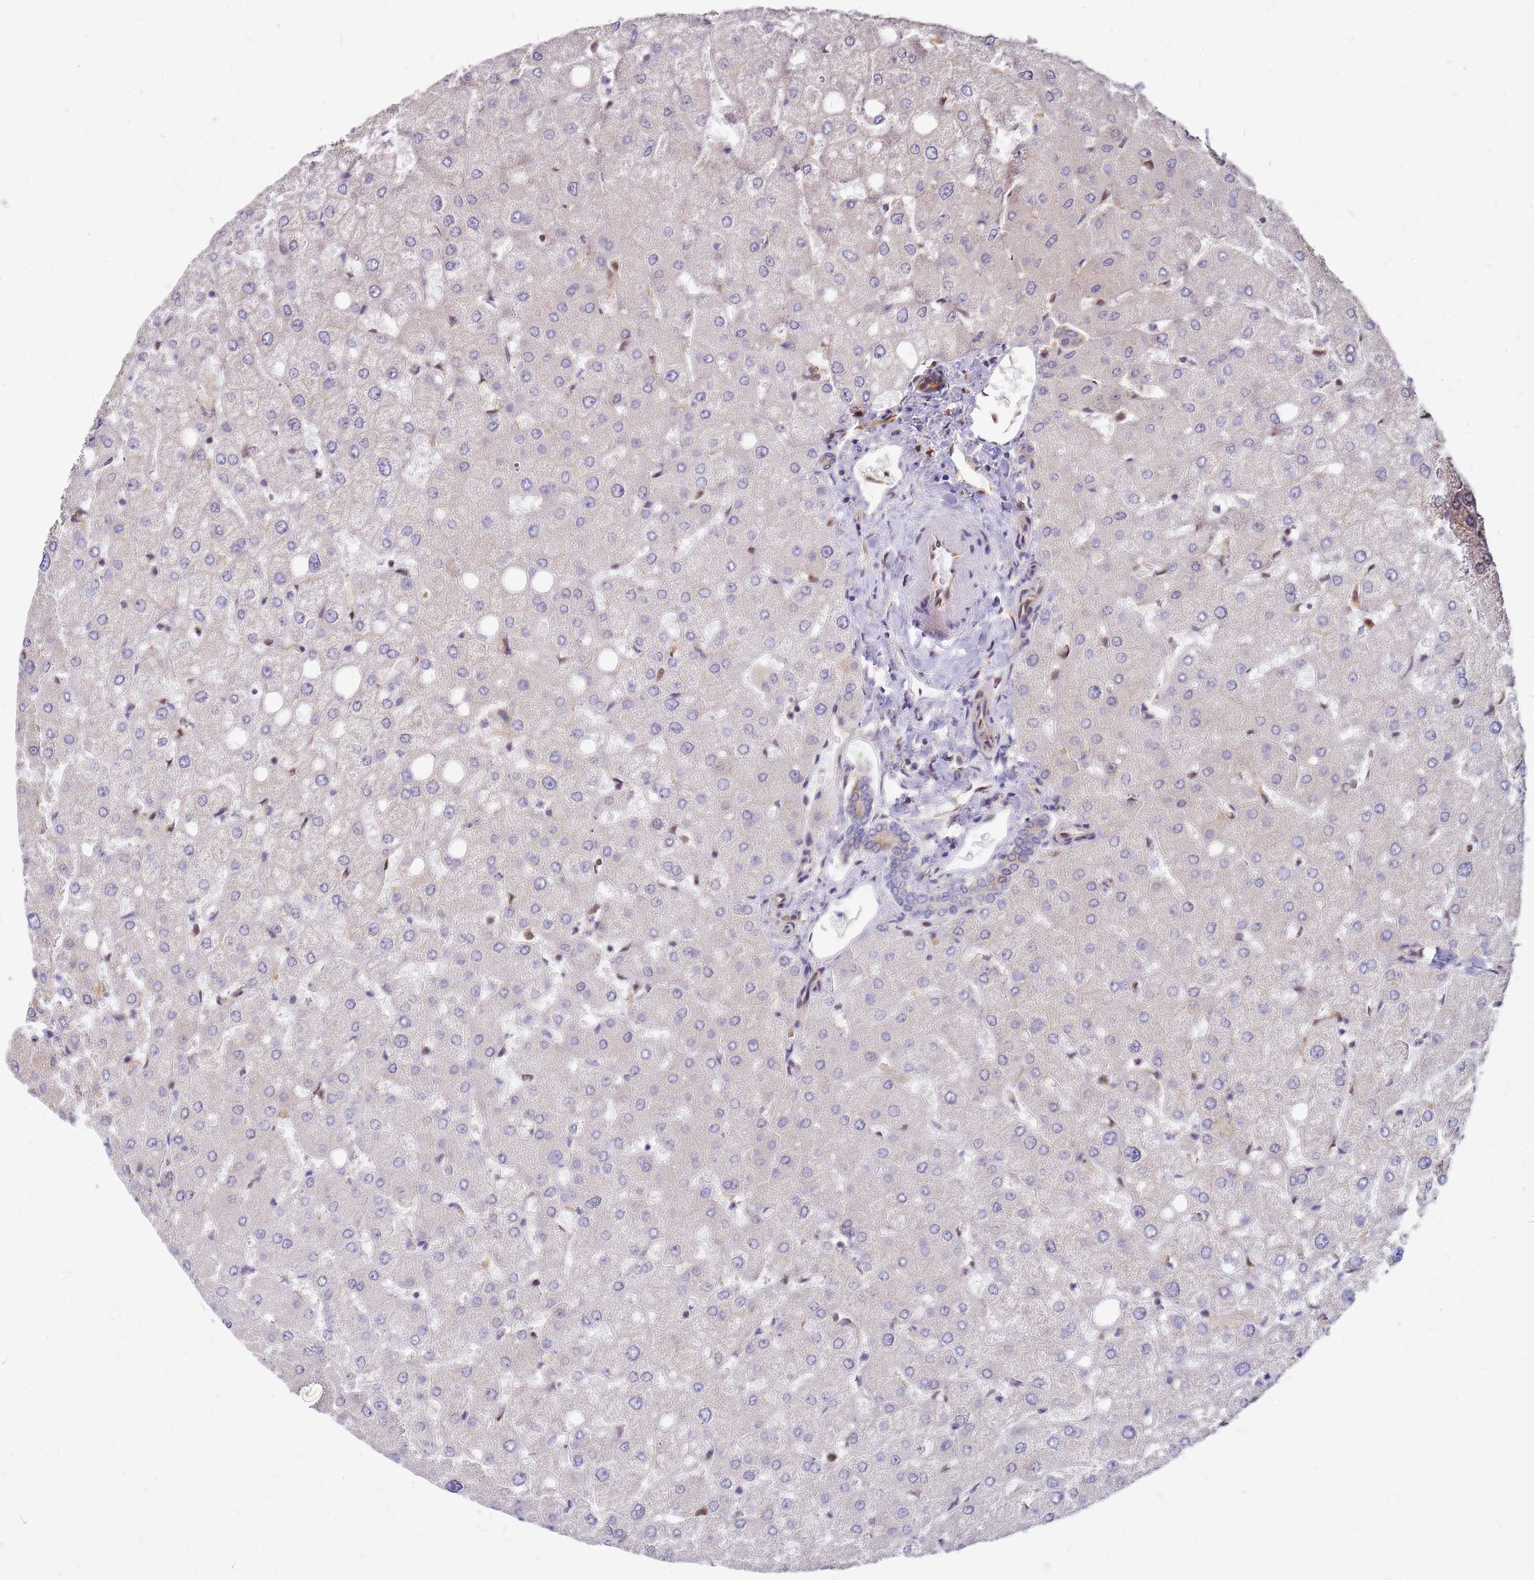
{"staining": {"intensity": "weak", "quantity": "<25%", "location": "cytoplasmic/membranous"}, "tissue": "liver", "cell_type": "Cholangiocytes", "image_type": "normal", "snomed": [{"axis": "morphology", "description": "Normal tissue, NOS"}, {"axis": "topography", "description": "Liver"}], "caption": "IHC image of benign liver: liver stained with DAB displays no significant protein positivity in cholangiocytes.", "gene": "HDX", "patient": {"sex": "female", "age": 54}}